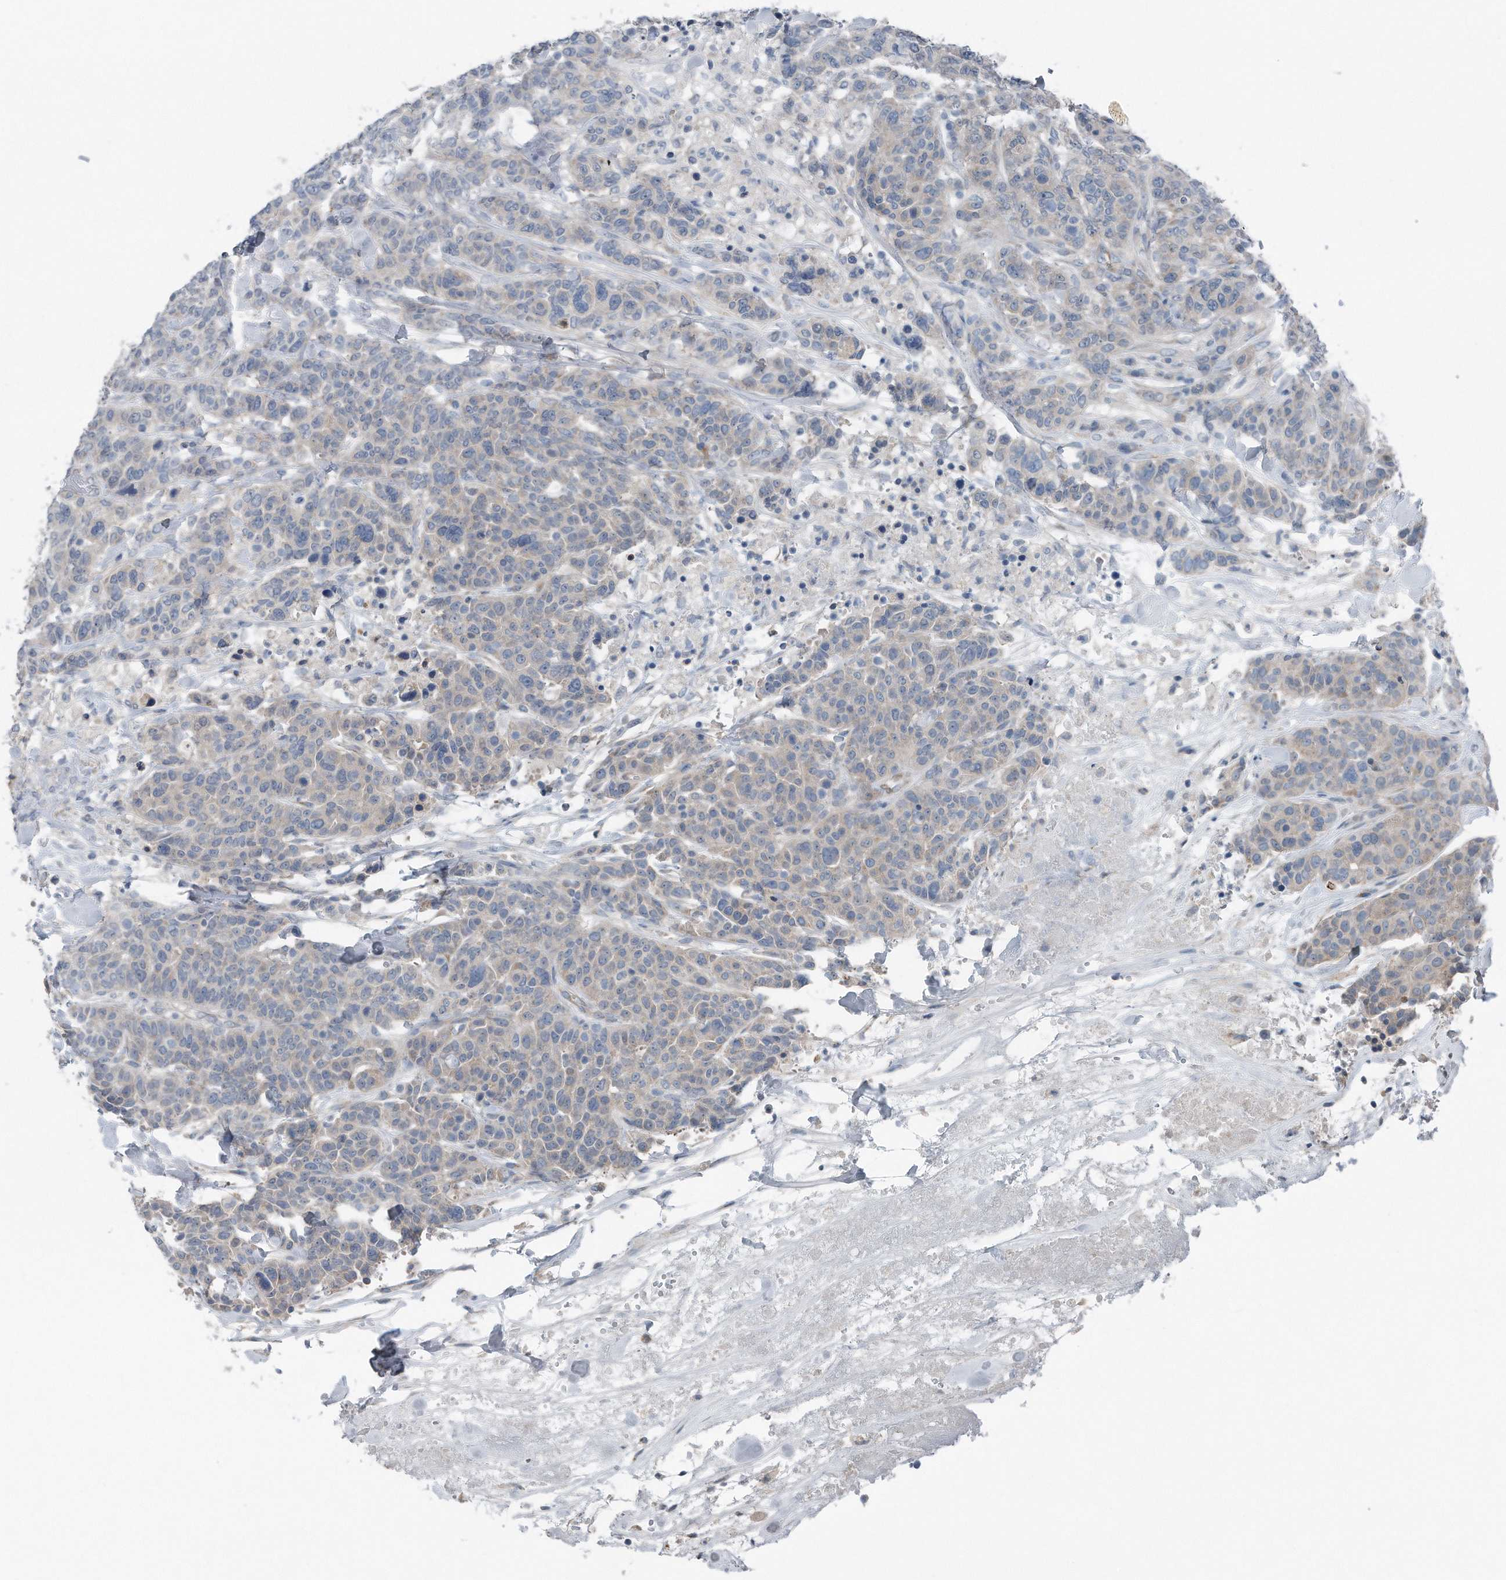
{"staining": {"intensity": "weak", "quantity": "<25%", "location": "cytoplasmic/membranous"}, "tissue": "breast cancer", "cell_type": "Tumor cells", "image_type": "cancer", "snomed": [{"axis": "morphology", "description": "Duct carcinoma"}, {"axis": "topography", "description": "Breast"}], "caption": "IHC micrograph of breast invasive ductal carcinoma stained for a protein (brown), which reveals no expression in tumor cells.", "gene": "YRDC", "patient": {"sex": "female", "age": 37}}